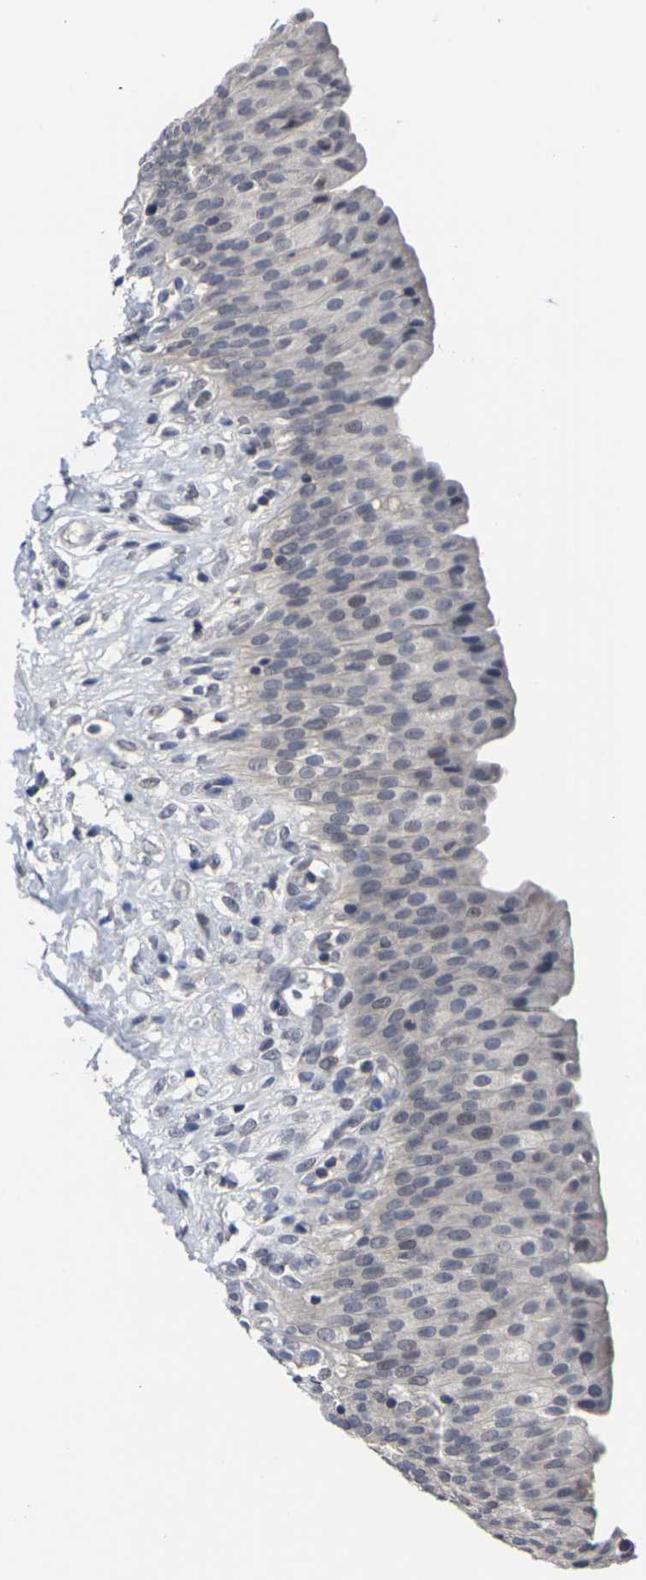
{"staining": {"intensity": "negative", "quantity": "none", "location": "none"}, "tissue": "urinary bladder", "cell_type": "Urothelial cells", "image_type": "normal", "snomed": [{"axis": "morphology", "description": "Normal tissue, NOS"}, {"axis": "topography", "description": "Urinary bladder"}], "caption": "Urothelial cells show no significant positivity in benign urinary bladder. (Brightfield microscopy of DAB (3,3'-diaminobenzidine) IHC at high magnification).", "gene": "MSANTD4", "patient": {"sex": "female", "age": 79}}